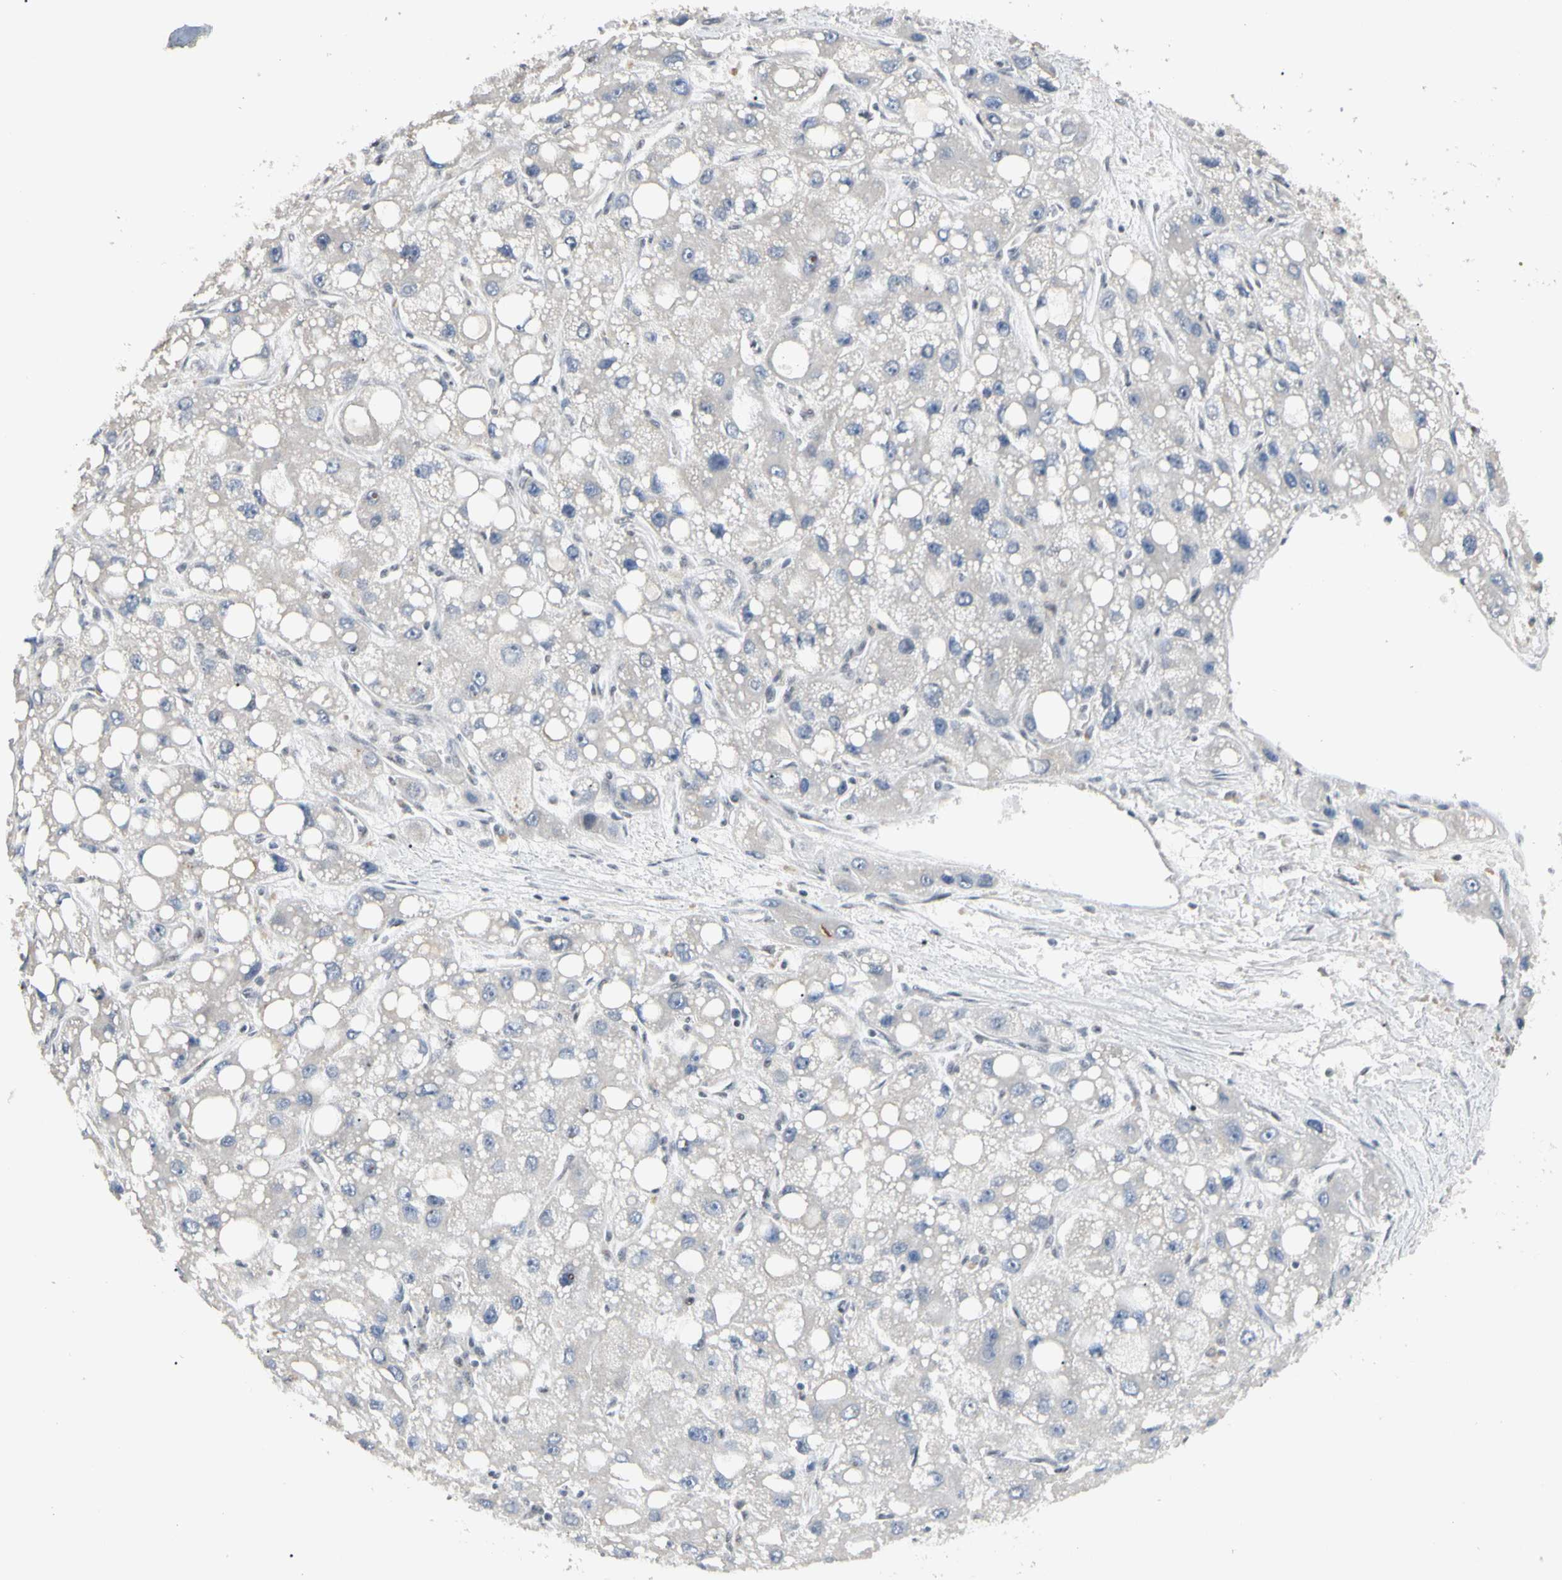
{"staining": {"intensity": "negative", "quantity": "none", "location": "none"}, "tissue": "liver cancer", "cell_type": "Tumor cells", "image_type": "cancer", "snomed": [{"axis": "morphology", "description": "Carcinoma, Hepatocellular, NOS"}, {"axis": "topography", "description": "Liver"}], "caption": "The image exhibits no staining of tumor cells in liver cancer. (DAB (3,3'-diaminobenzidine) IHC, high magnification).", "gene": "GREM1", "patient": {"sex": "male", "age": 55}}